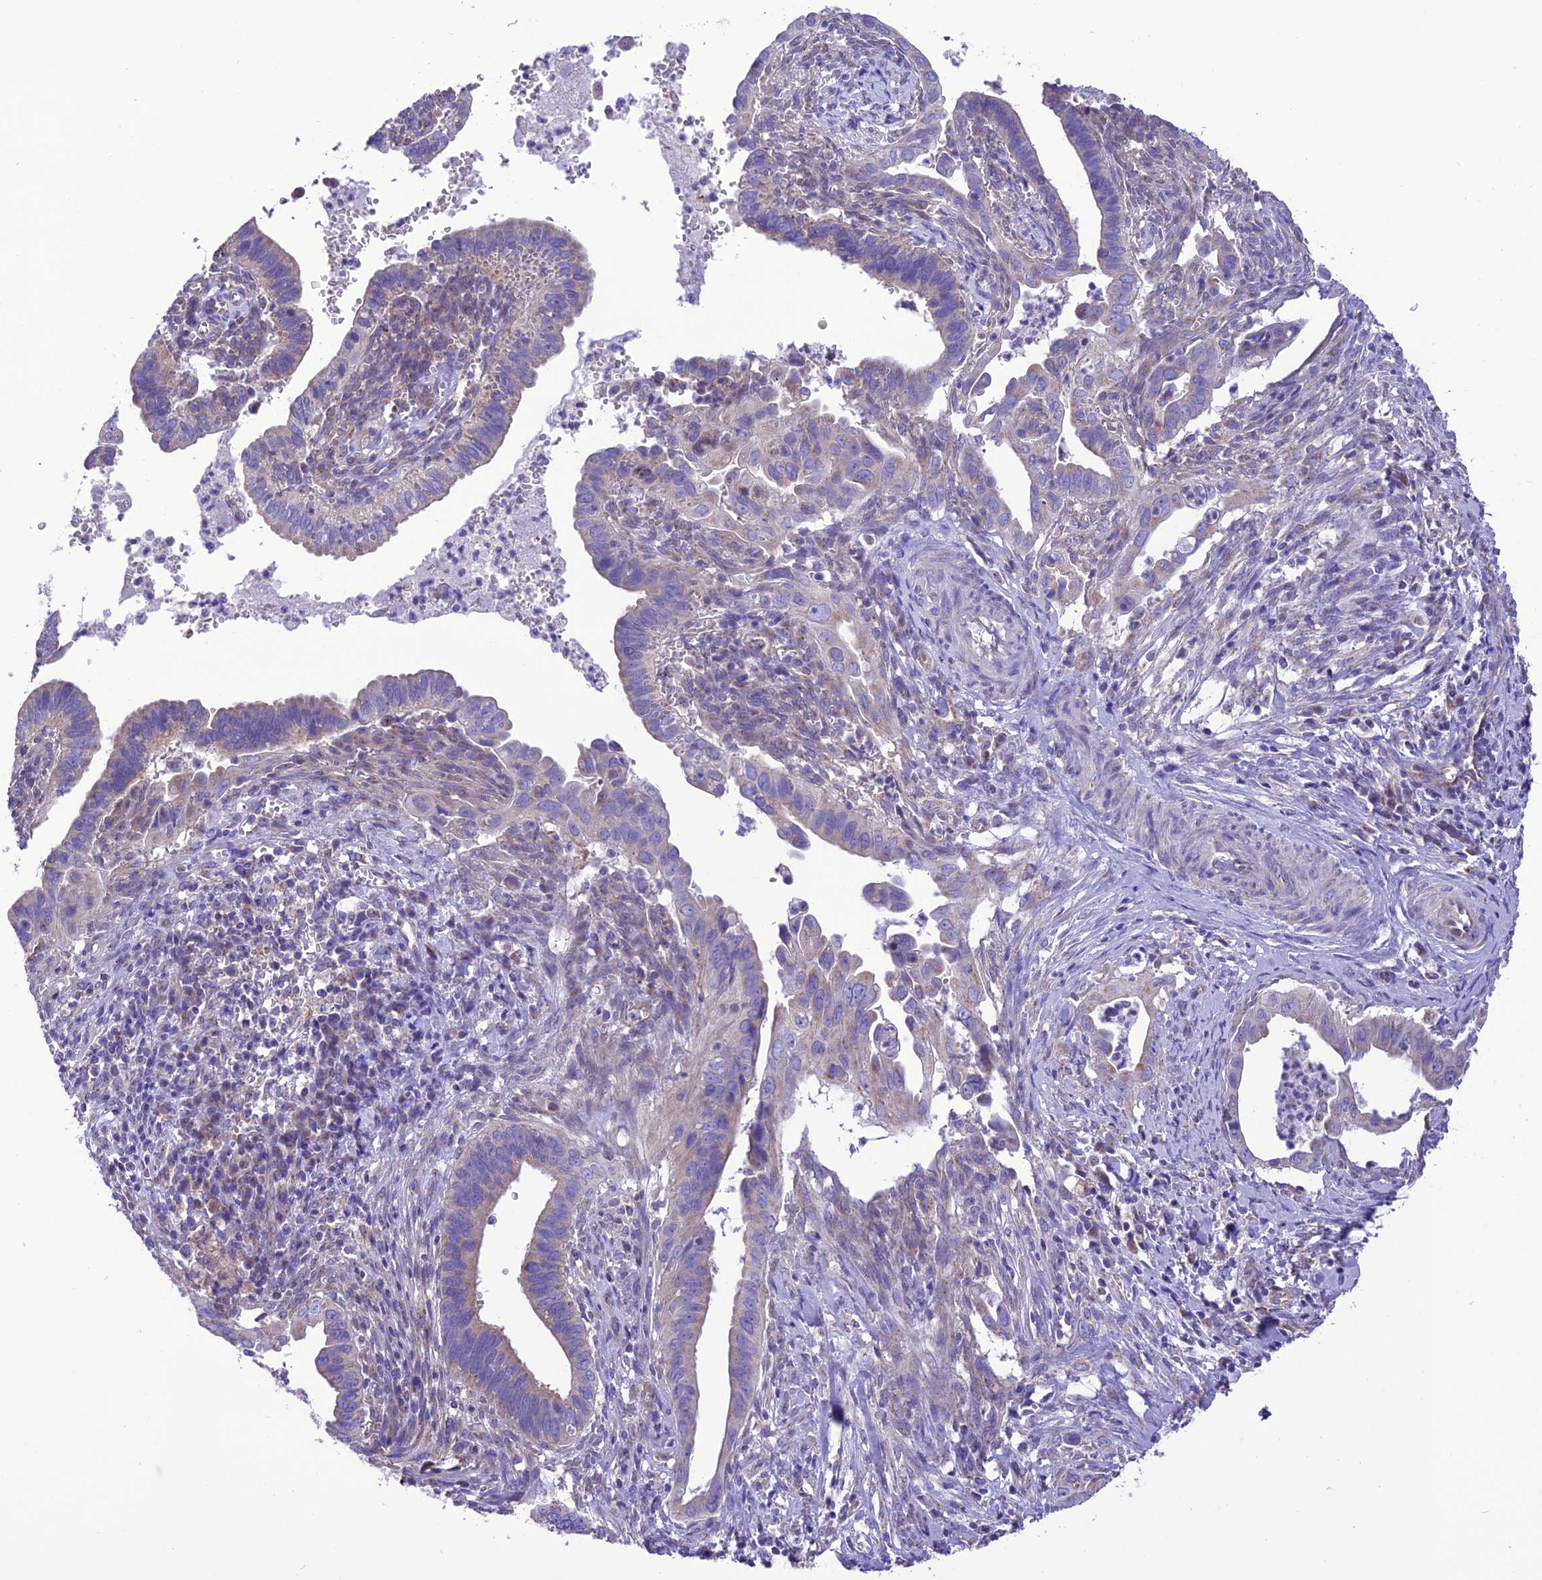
{"staining": {"intensity": "moderate", "quantity": "<25%", "location": "cytoplasmic/membranous"}, "tissue": "cervical cancer", "cell_type": "Tumor cells", "image_type": "cancer", "snomed": [{"axis": "morphology", "description": "Adenocarcinoma, NOS"}, {"axis": "topography", "description": "Cervix"}], "caption": "A high-resolution micrograph shows immunohistochemistry (IHC) staining of adenocarcinoma (cervical), which demonstrates moderate cytoplasmic/membranous staining in about <25% of tumor cells.", "gene": "MAP3K12", "patient": {"sex": "female", "age": 42}}